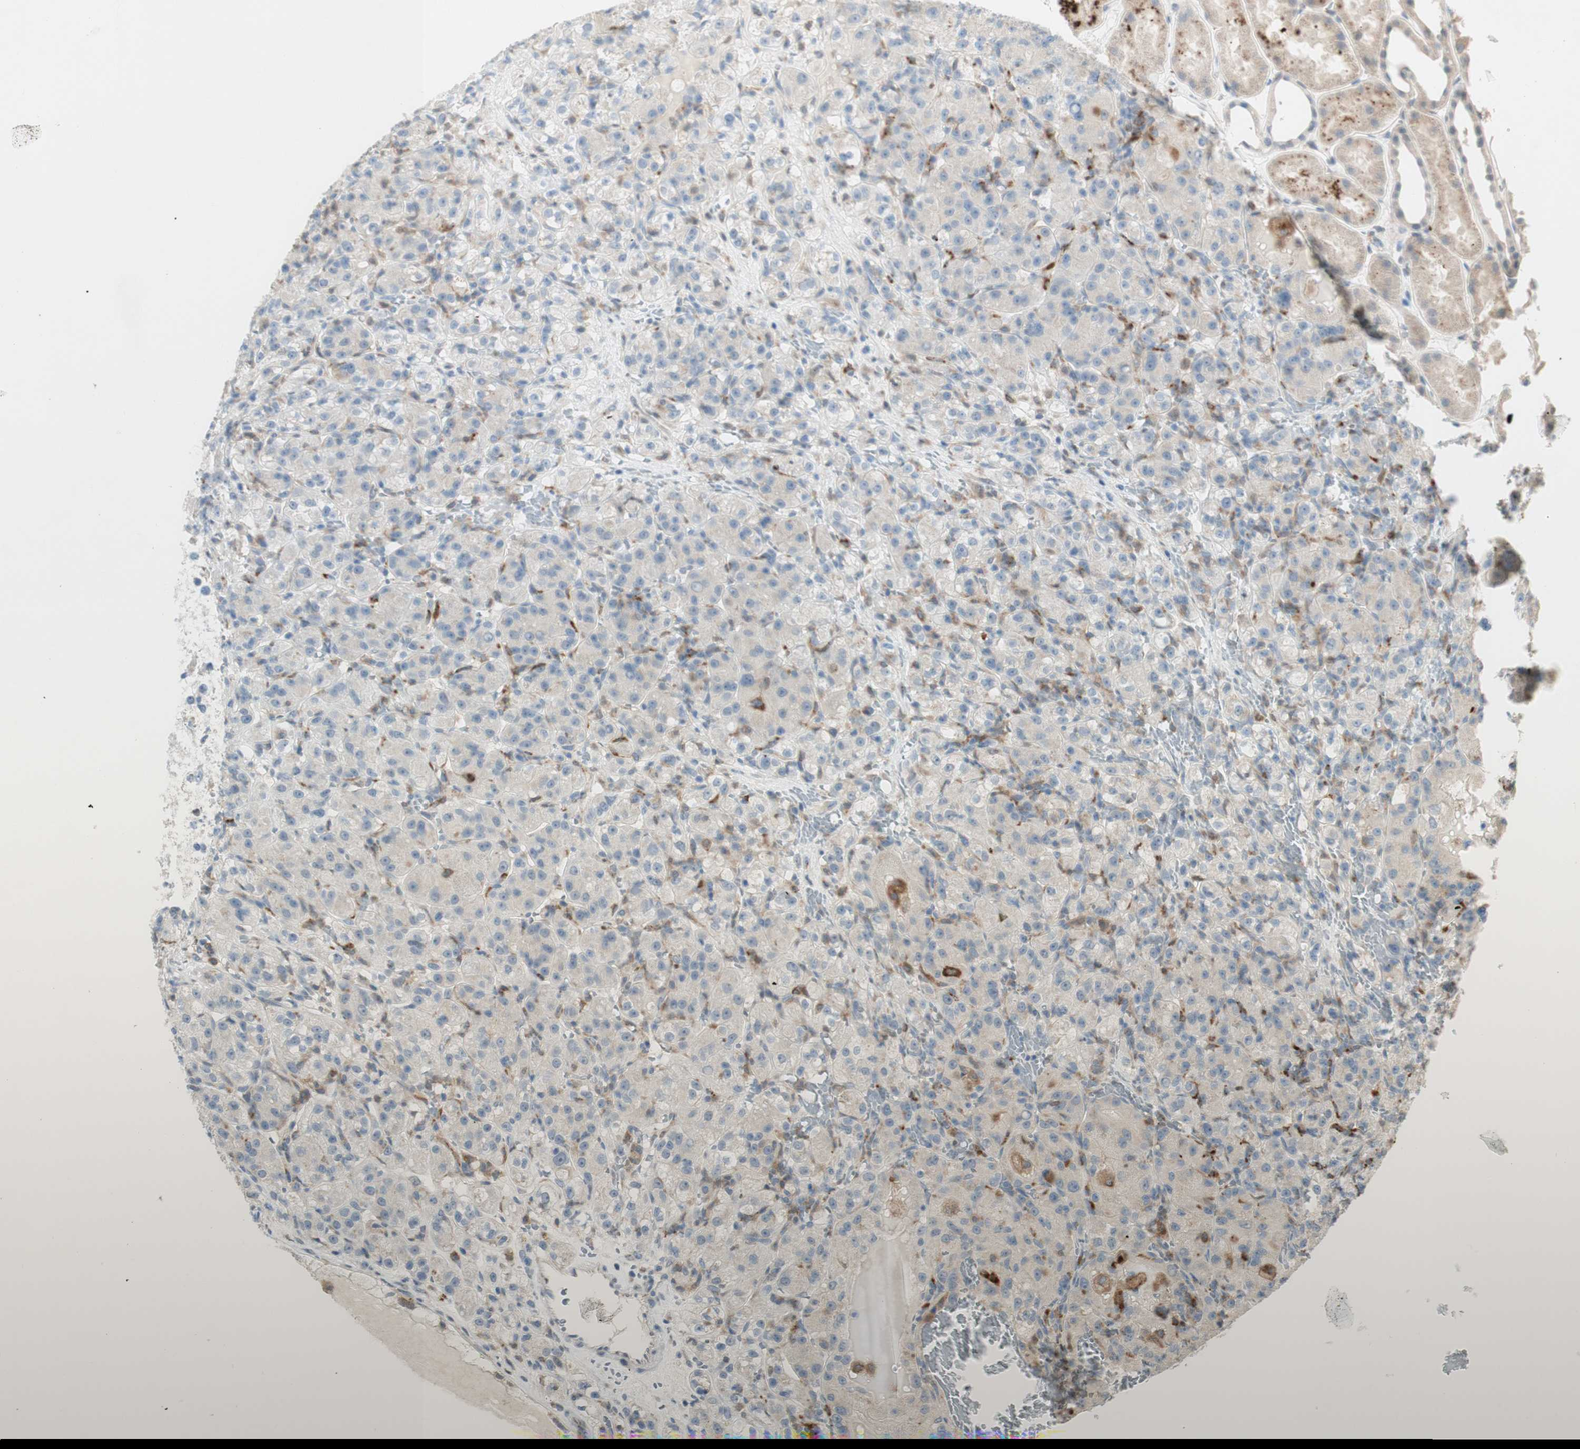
{"staining": {"intensity": "weak", "quantity": "<25%", "location": "cytoplasmic/membranous"}, "tissue": "renal cancer", "cell_type": "Tumor cells", "image_type": "cancer", "snomed": [{"axis": "morphology", "description": "Adenocarcinoma, NOS"}, {"axis": "topography", "description": "Kidney"}], "caption": "High magnification brightfield microscopy of renal adenocarcinoma stained with DAB (brown) and counterstained with hematoxylin (blue): tumor cells show no significant staining. The staining was performed using DAB to visualize the protein expression in brown, while the nuclei were stained in blue with hematoxylin (Magnification: 20x).", "gene": "GAPT", "patient": {"sex": "male", "age": 61}}